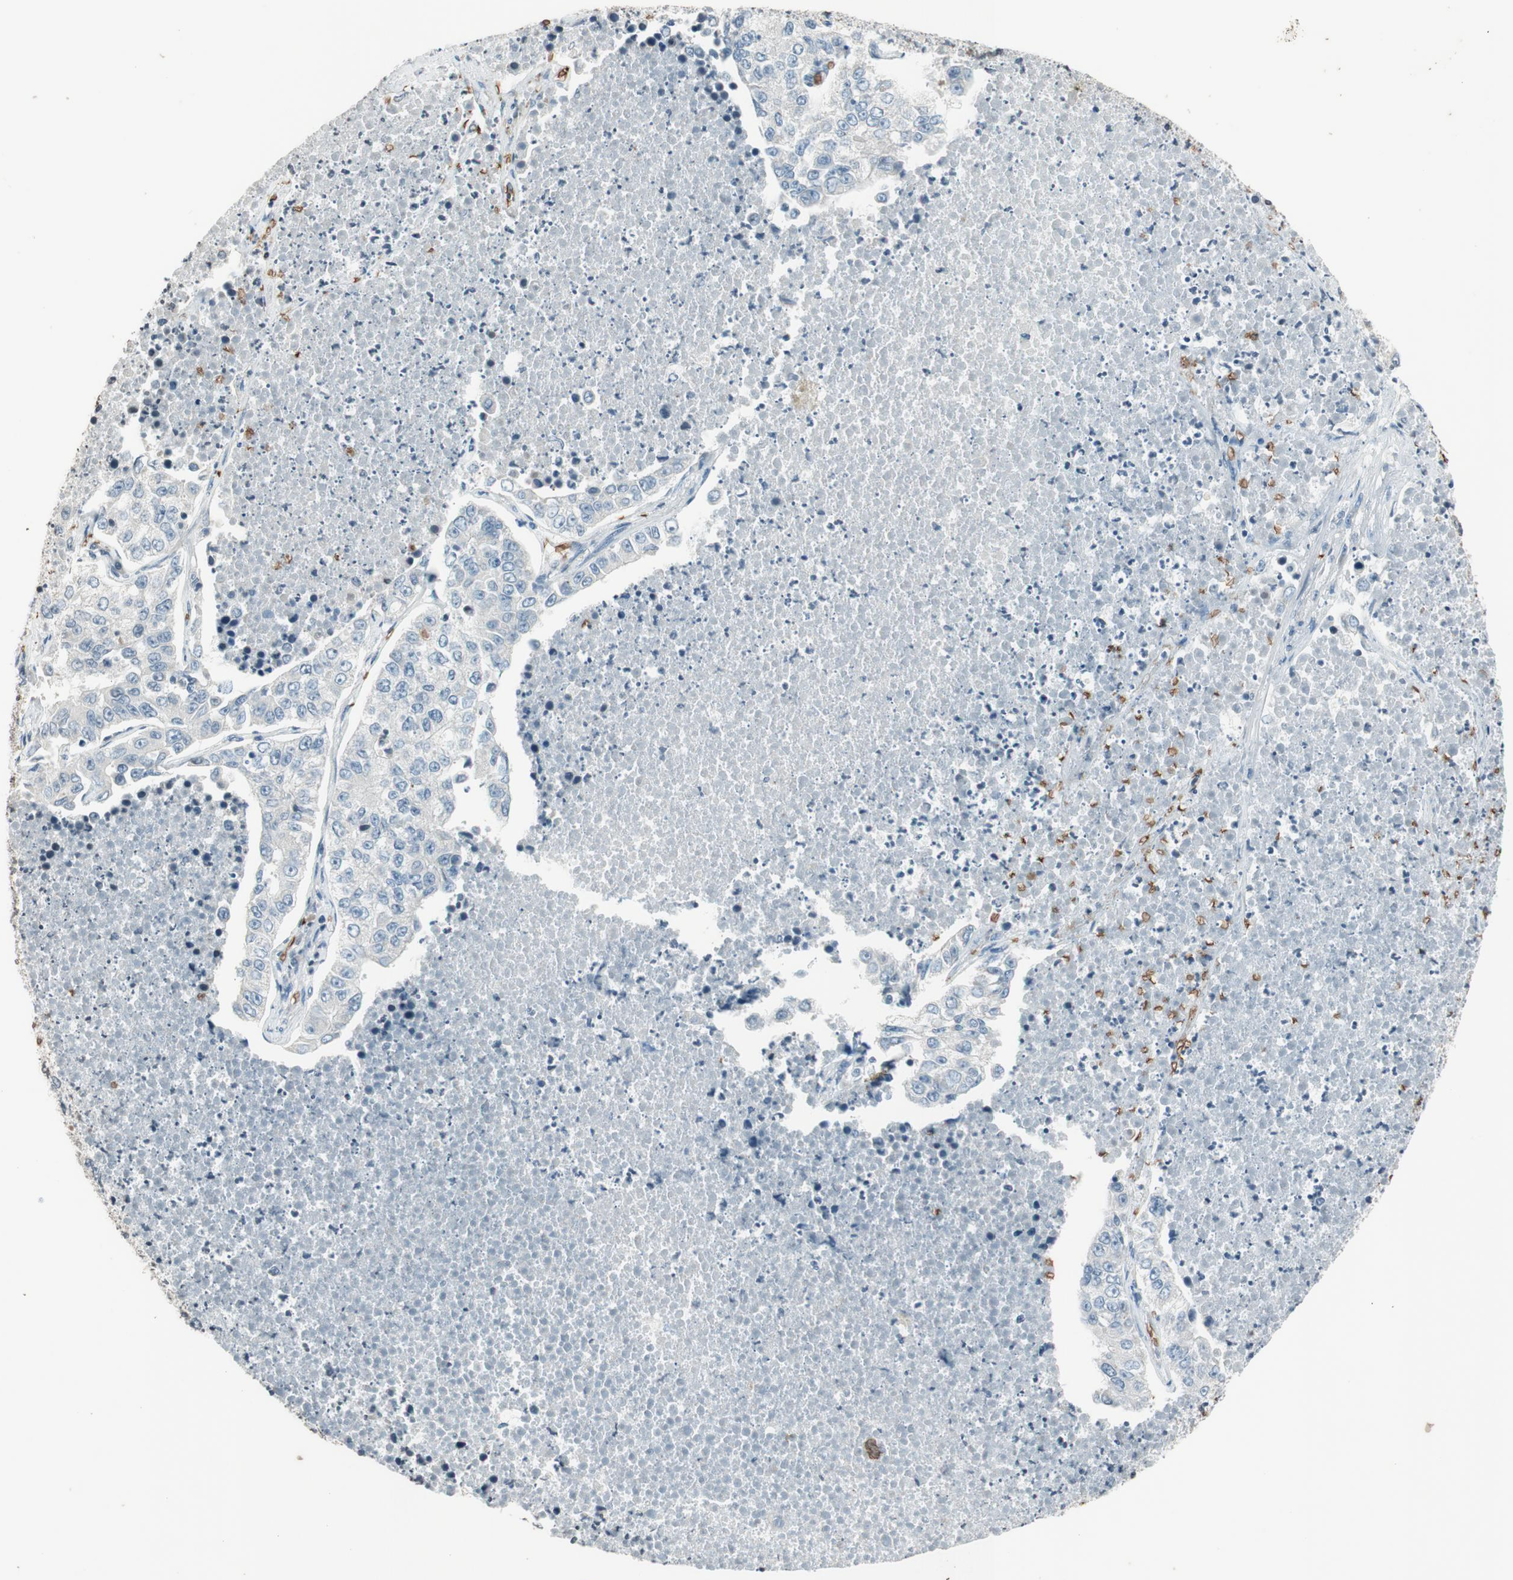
{"staining": {"intensity": "negative", "quantity": "none", "location": "none"}, "tissue": "lung cancer", "cell_type": "Tumor cells", "image_type": "cancer", "snomed": [{"axis": "morphology", "description": "Adenocarcinoma, NOS"}, {"axis": "topography", "description": "Lung"}], "caption": "Tumor cells show no significant protein positivity in lung cancer.", "gene": "GYPC", "patient": {"sex": "male", "age": 49}}